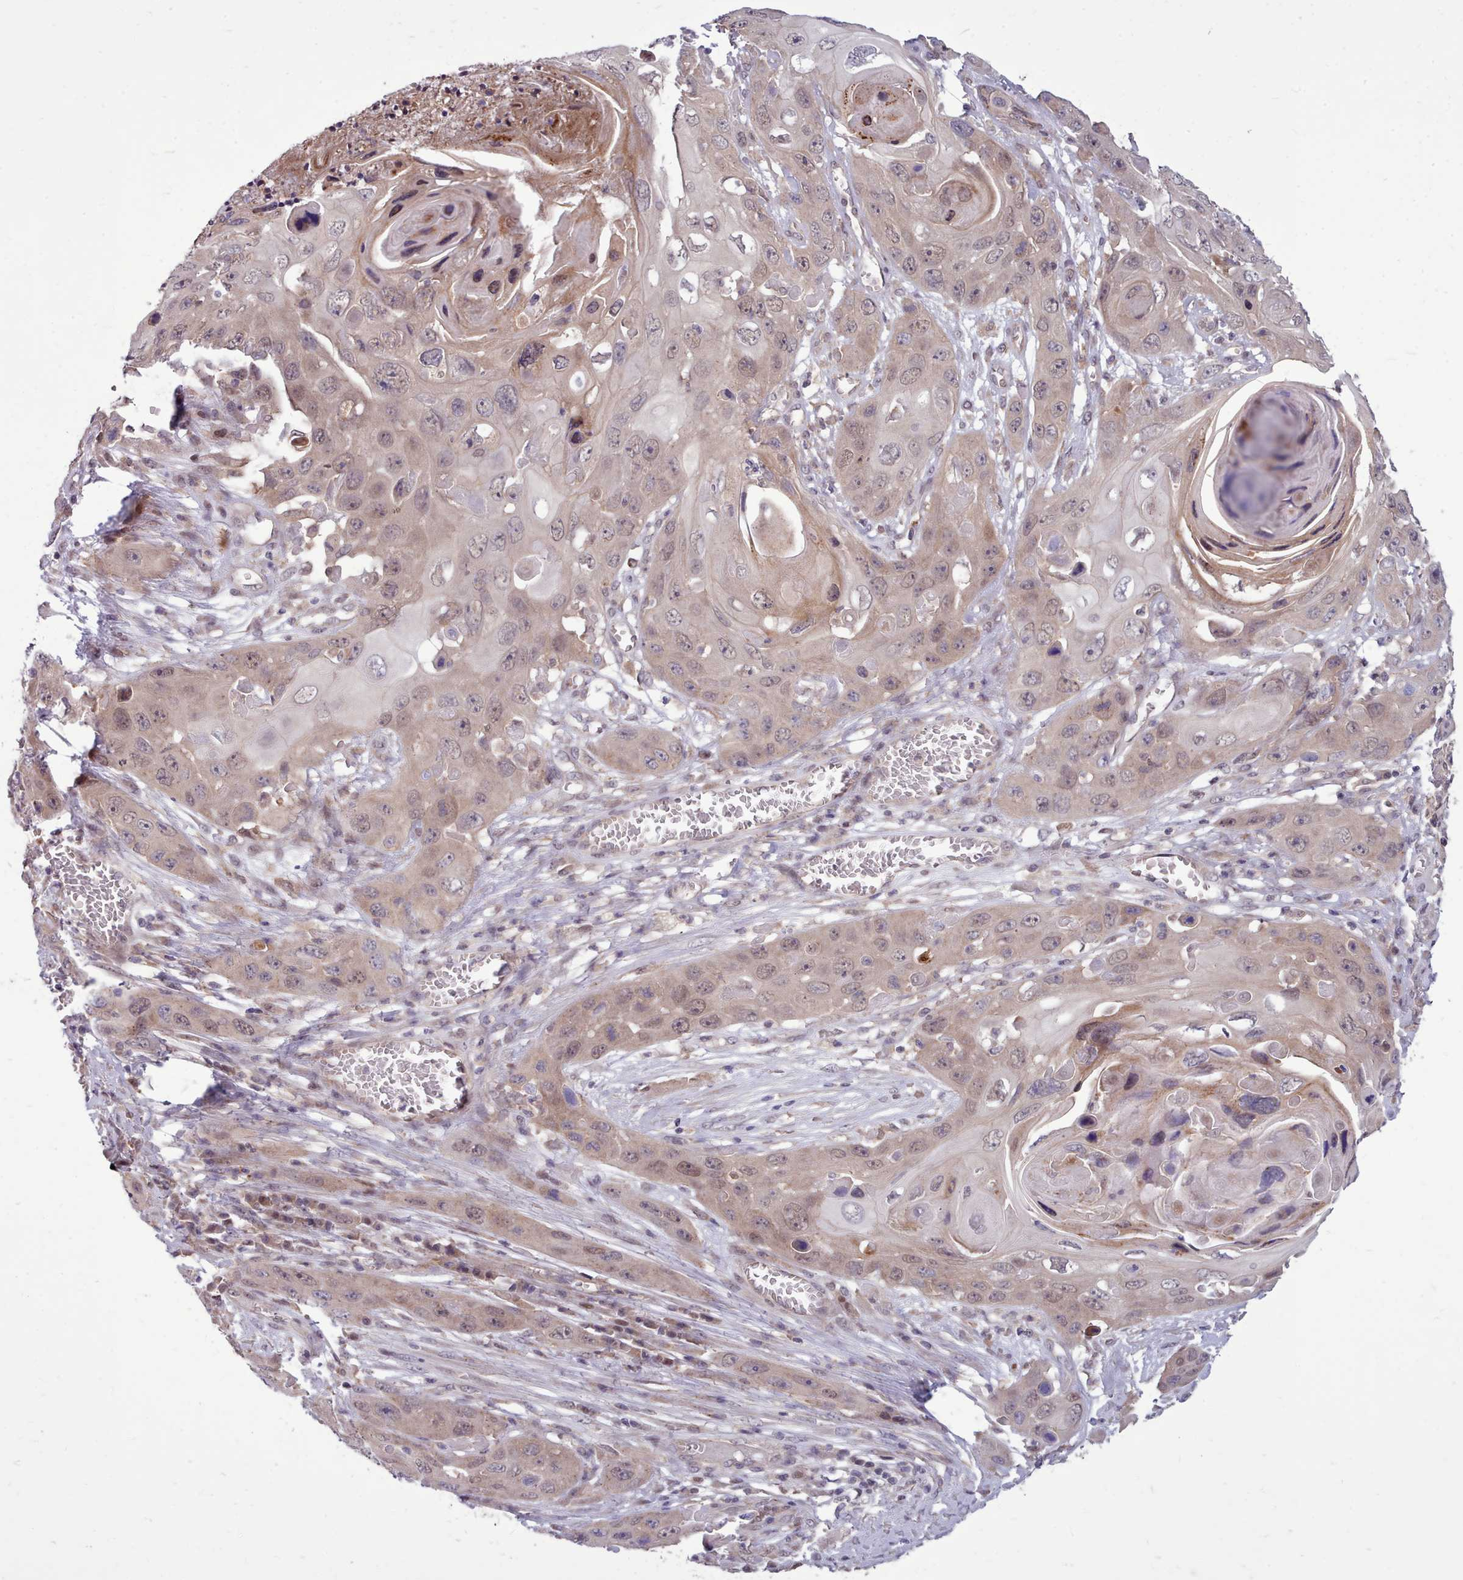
{"staining": {"intensity": "weak", "quantity": "<25%", "location": "cytoplasmic/membranous"}, "tissue": "skin cancer", "cell_type": "Tumor cells", "image_type": "cancer", "snomed": [{"axis": "morphology", "description": "Squamous cell carcinoma, NOS"}, {"axis": "topography", "description": "Skin"}], "caption": "Skin squamous cell carcinoma stained for a protein using IHC reveals no positivity tumor cells.", "gene": "AHCY", "patient": {"sex": "male", "age": 55}}